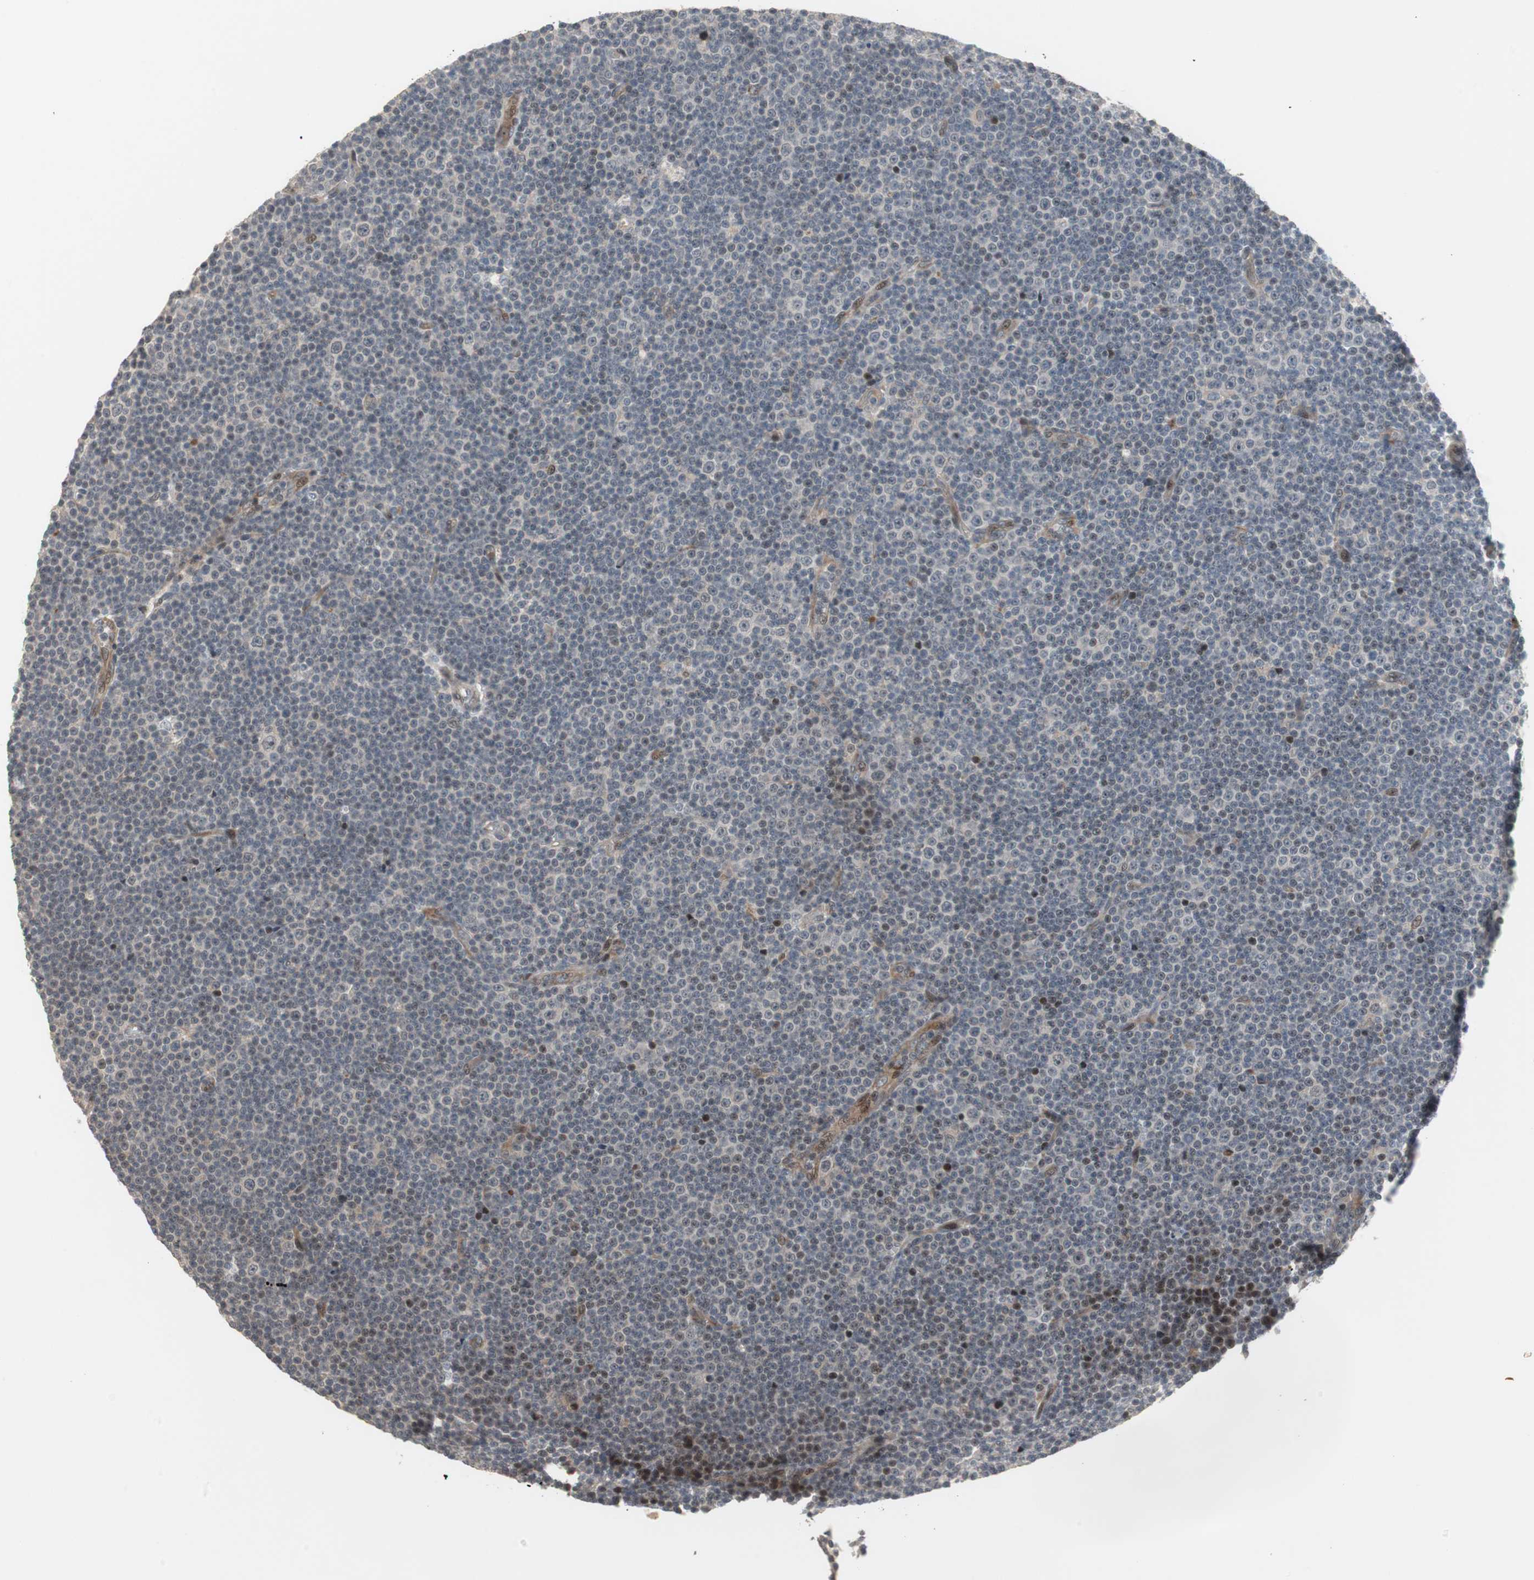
{"staining": {"intensity": "weak", "quantity": "<25%", "location": "nuclear"}, "tissue": "lymphoma", "cell_type": "Tumor cells", "image_type": "cancer", "snomed": [{"axis": "morphology", "description": "Malignant lymphoma, non-Hodgkin's type, Low grade"}, {"axis": "topography", "description": "Lymph node"}], "caption": "High magnification brightfield microscopy of lymphoma stained with DAB (3,3'-diaminobenzidine) (brown) and counterstained with hematoxylin (blue): tumor cells show no significant staining.", "gene": "SNX4", "patient": {"sex": "female", "age": 67}}